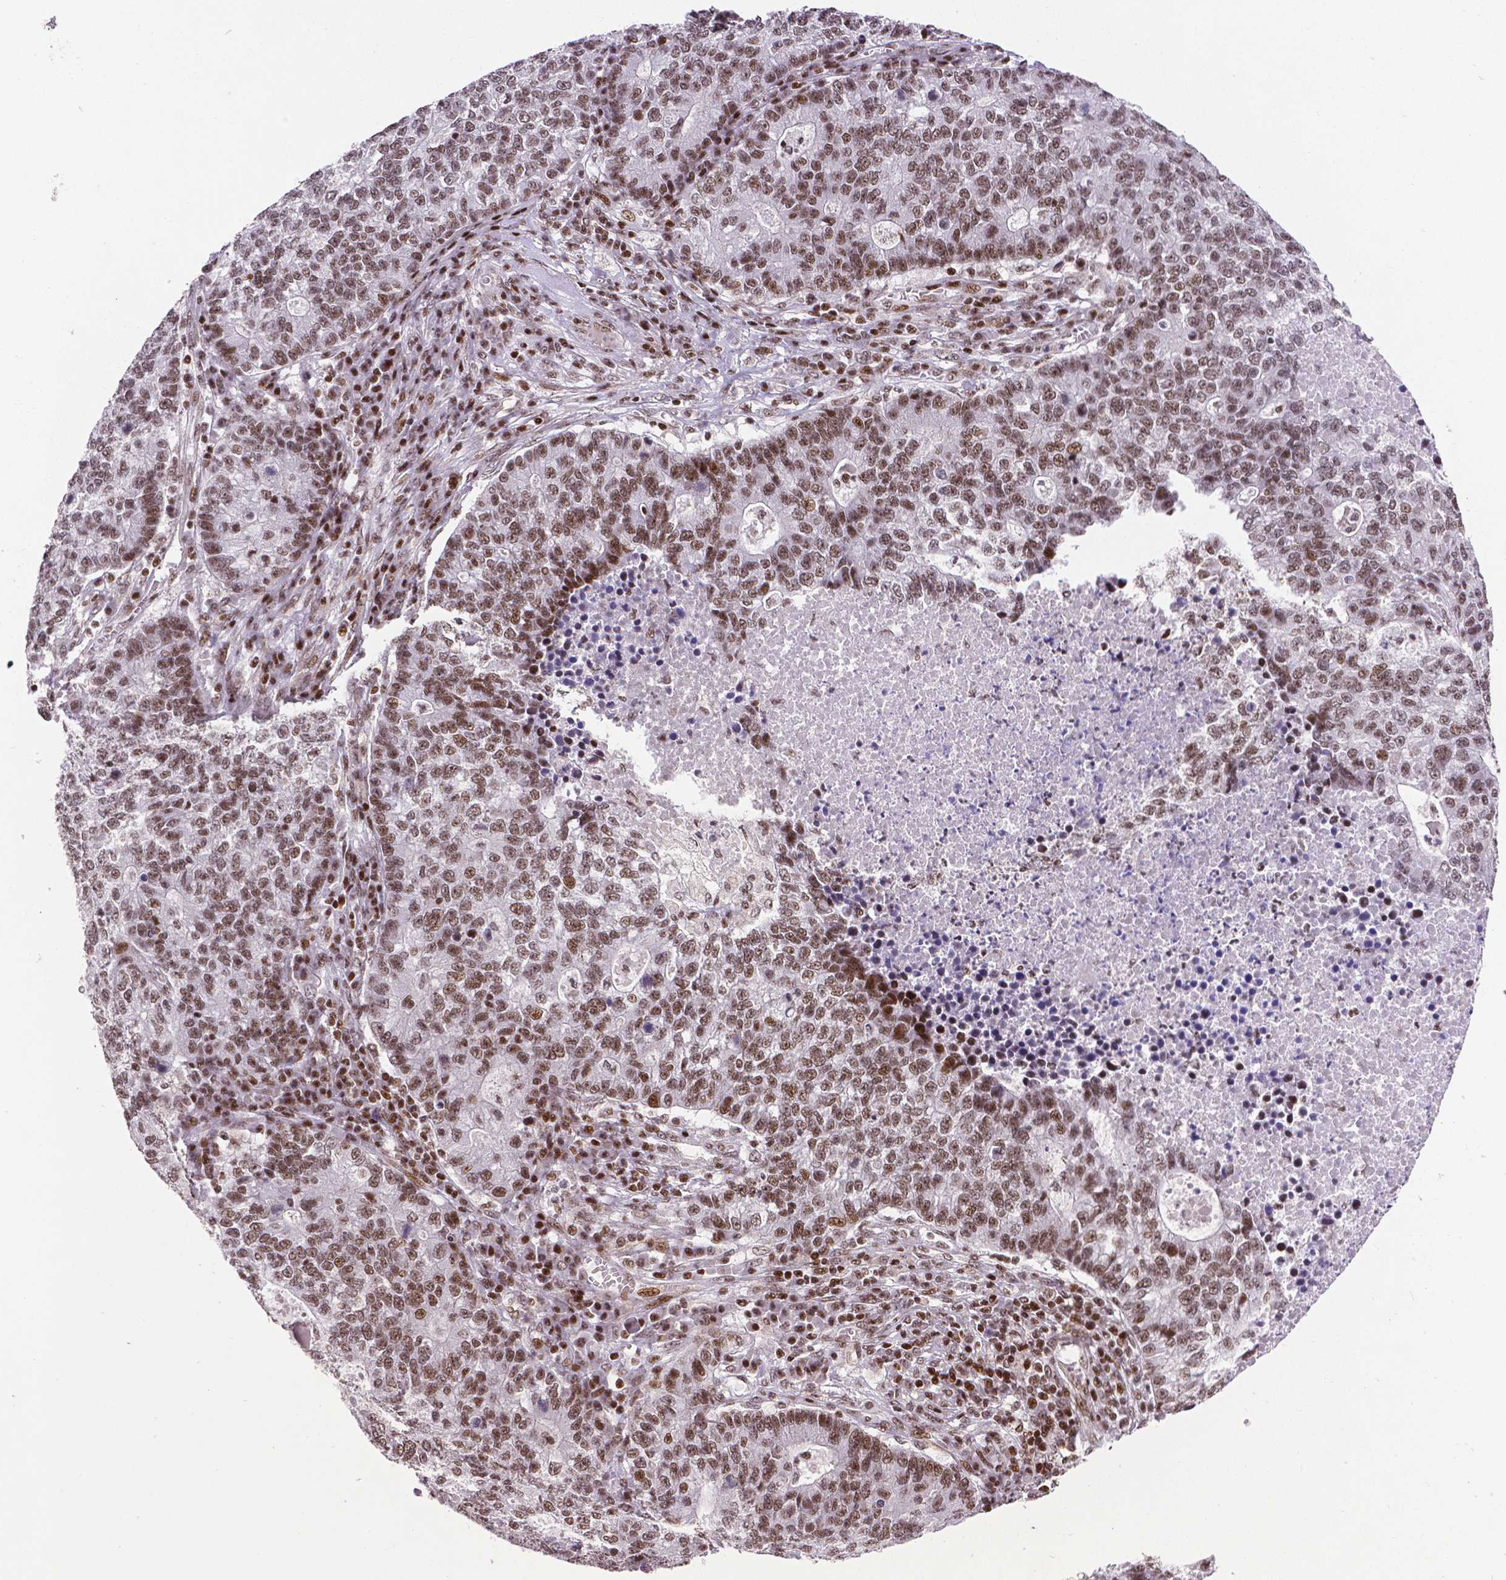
{"staining": {"intensity": "moderate", "quantity": ">75%", "location": "nuclear"}, "tissue": "lung cancer", "cell_type": "Tumor cells", "image_type": "cancer", "snomed": [{"axis": "morphology", "description": "Adenocarcinoma, NOS"}, {"axis": "topography", "description": "Lung"}], "caption": "Protein staining reveals moderate nuclear staining in about >75% of tumor cells in adenocarcinoma (lung).", "gene": "CTCF", "patient": {"sex": "male", "age": 57}}